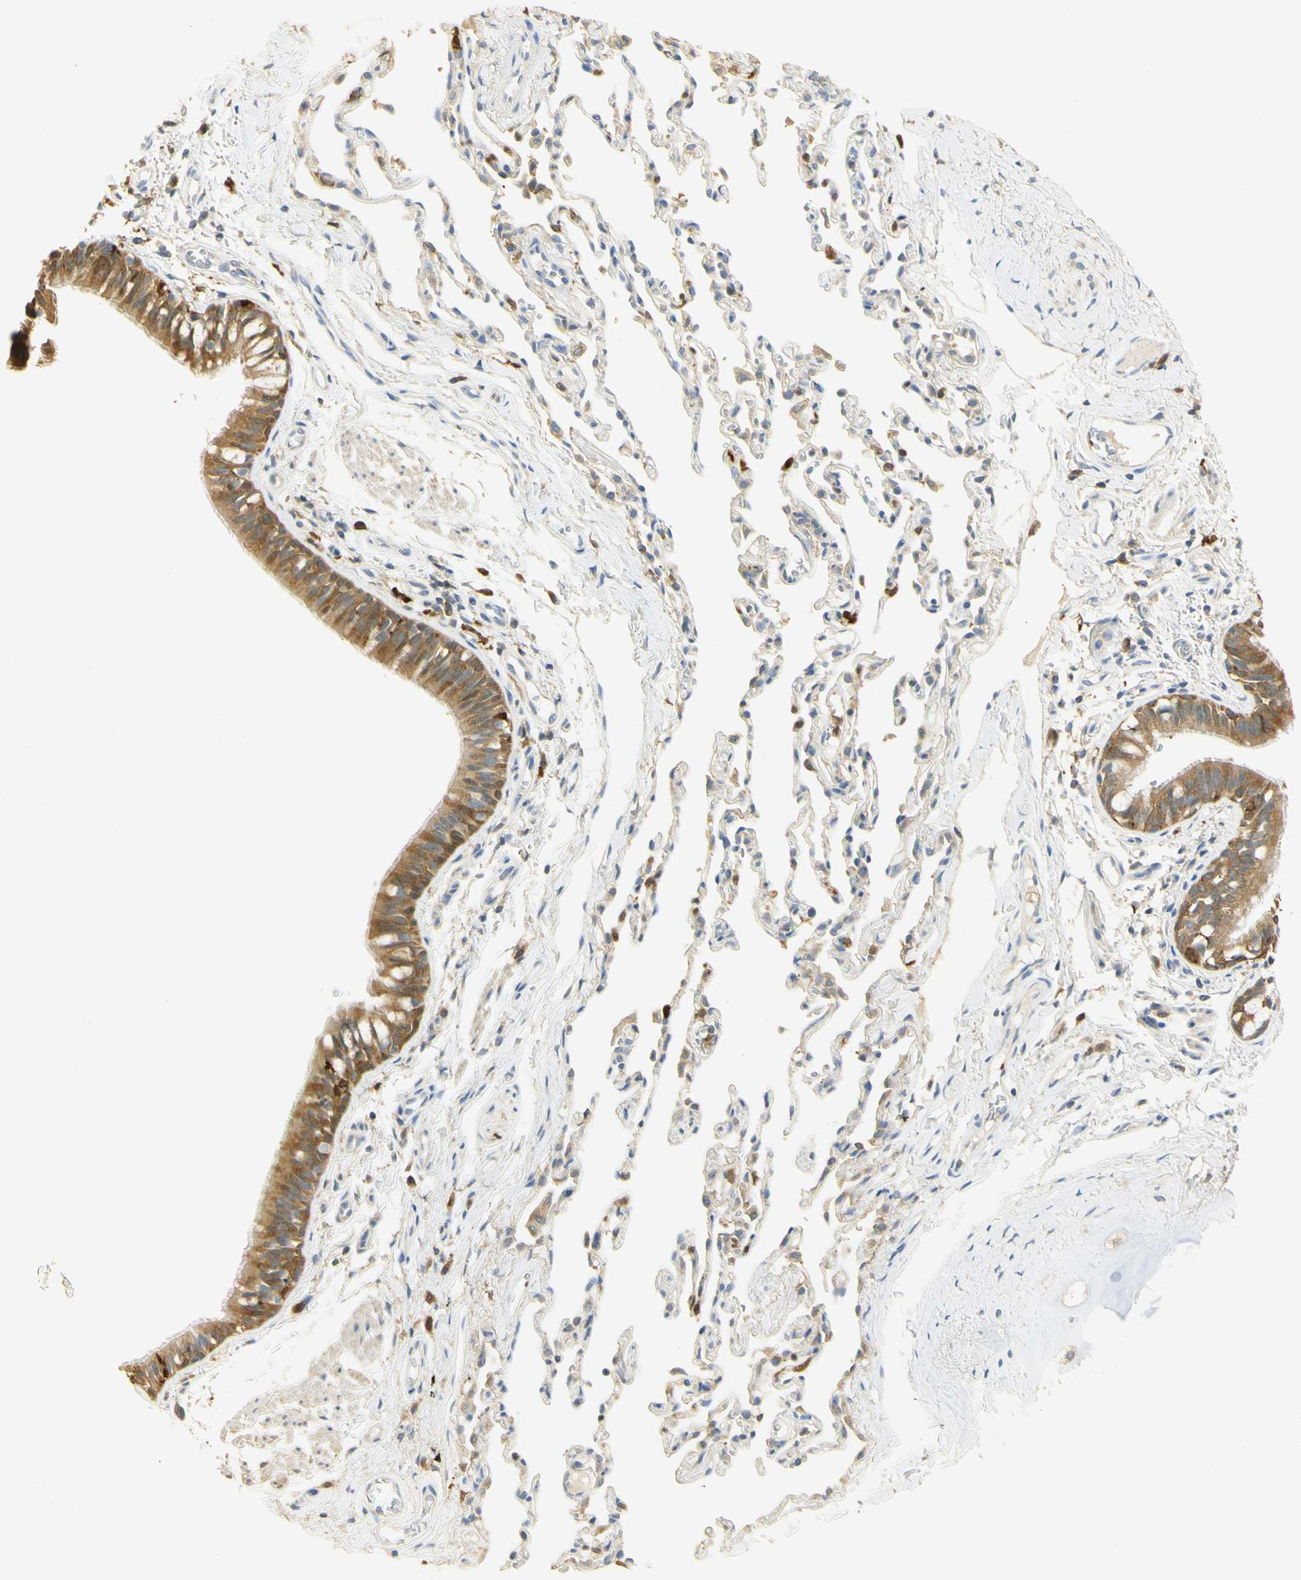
{"staining": {"intensity": "moderate", "quantity": ">75%", "location": "cytoplasmic/membranous"}, "tissue": "bronchus", "cell_type": "Respiratory epithelial cells", "image_type": "normal", "snomed": [{"axis": "morphology", "description": "Normal tissue, NOS"}, {"axis": "topography", "description": "Bronchus"}, {"axis": "topography", "description": "Lung"}], "caption": "Immunohistochemical staining of benign bronchus exhibits >75% levels of moderate cytoplasmic/membranous protein expression in approximately >75% of respiratory epithelial cells.", "gene": "PAK1", "patient": {"sex": "male", "age": 64}}